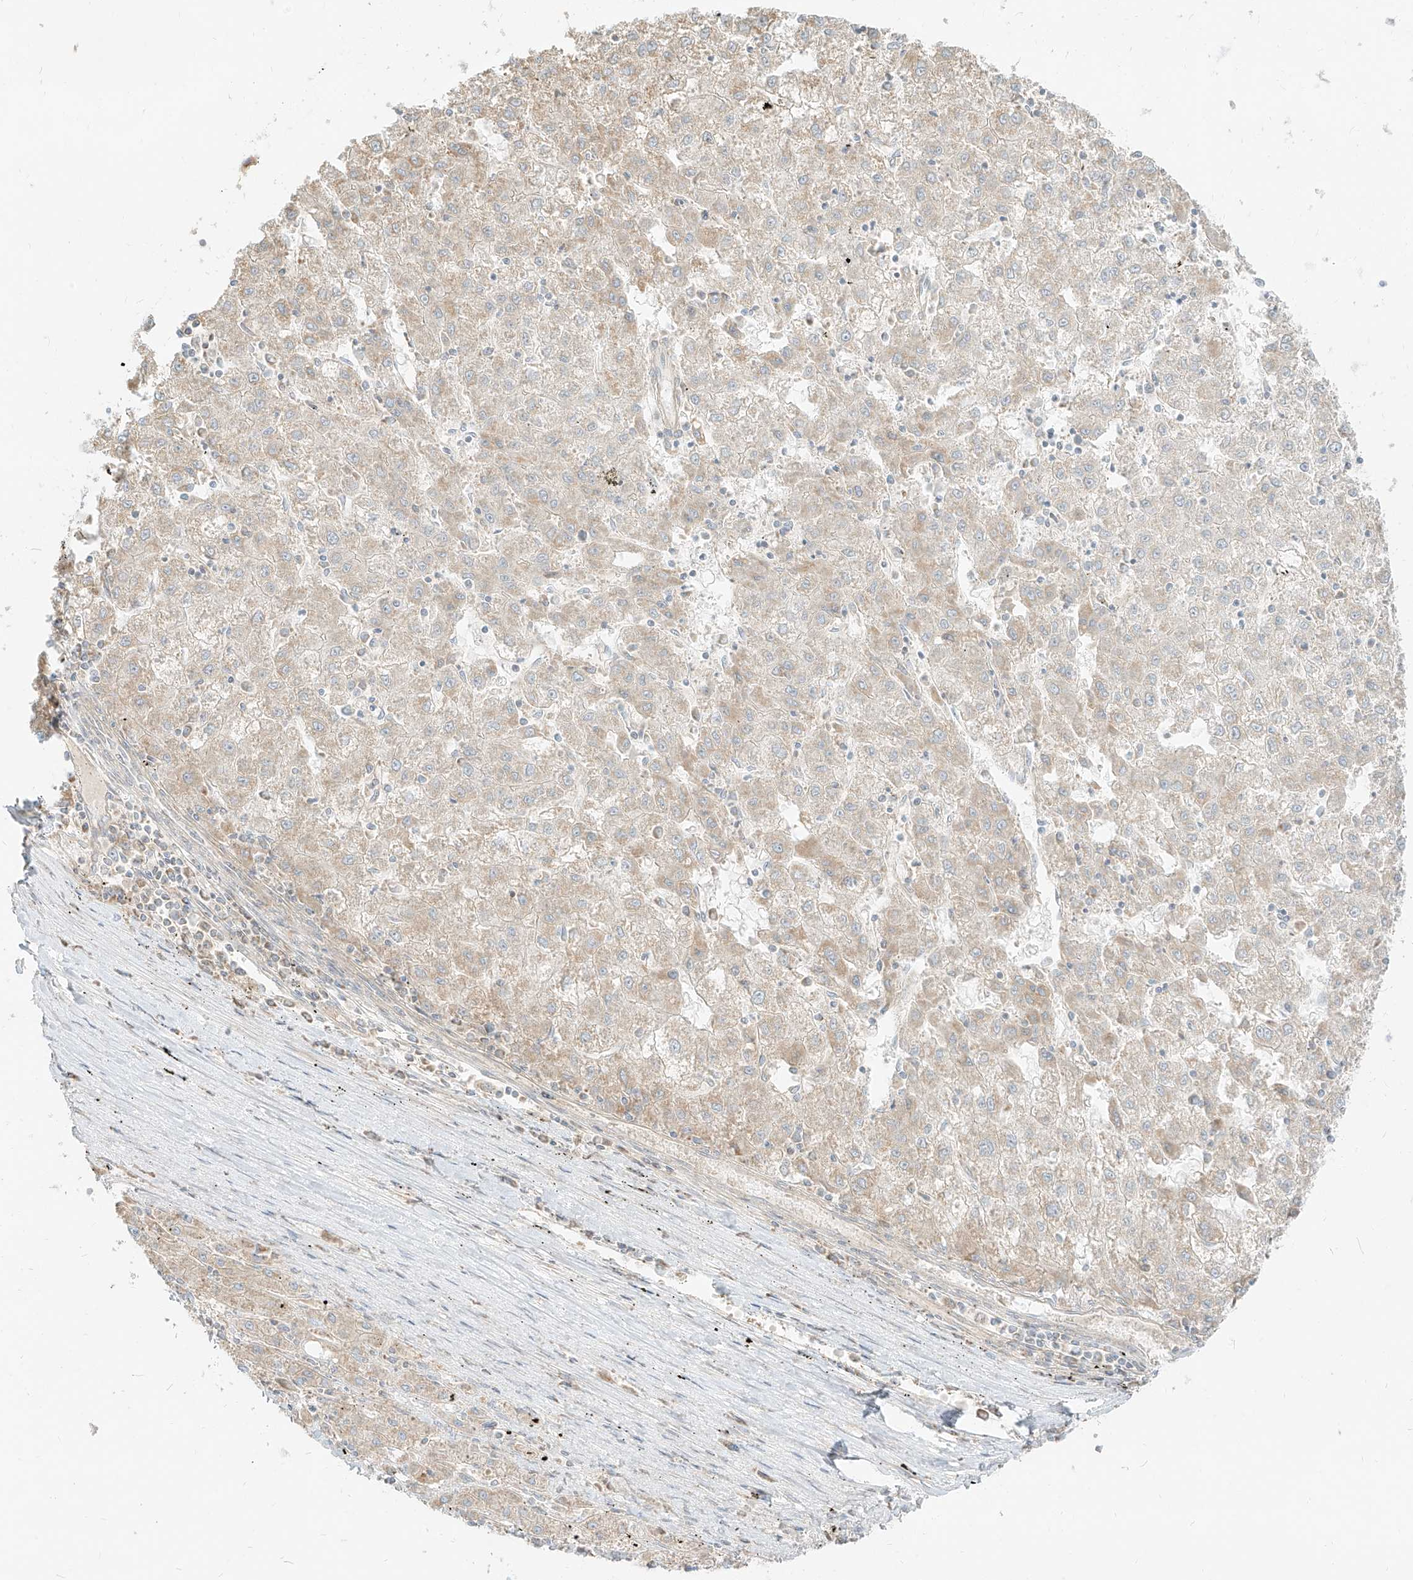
{"staining": {"intensity": "weak", "quantity": "<25%", "location": "cytoplasmic/membranous"}, "tissue": "liver cancer", "cell_type": "Tumor cells", "image_type": "cancer", "snomed": [{"axis": "morphology", "description": "Carcinoma, Hepatocellular, NOS"}, {"axis": "topography", "description": "Liver"}], "caption": "Tumor cells show no significant protein positivity in liver hepatocellular carcinoma.", "gene": "ZIM3", "patient": {"sex": "male", "age": 72}}